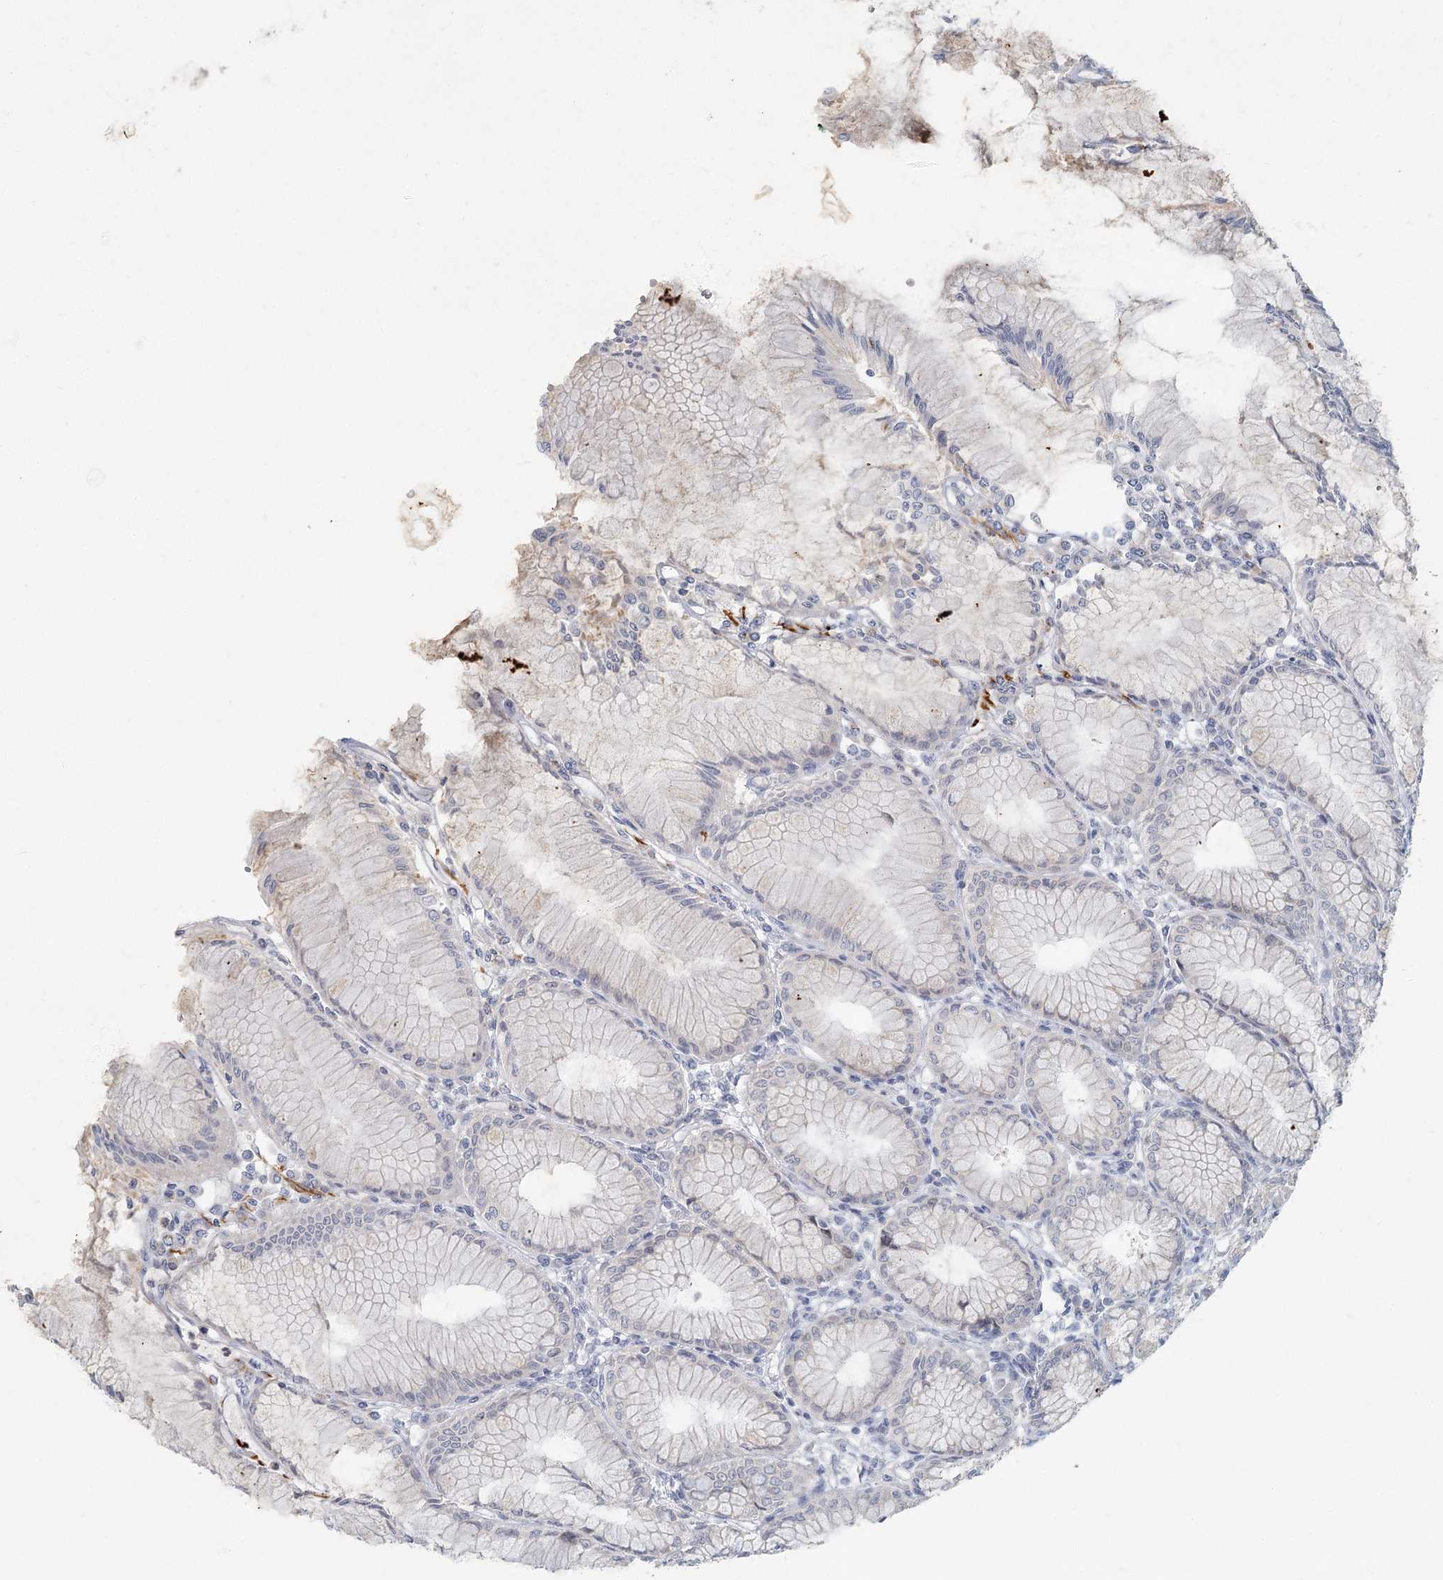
{"staining": {"intensity": "moderate", "quantity": "25%-75%", "location": "cytoplasmic/membranous"}, "tissue": "stomach", "cell_type": "Glandular cells", "image_type": "normal", "snomed": [{"axis": "morphology", "description": "Normal tissue, NOS"}, {"axis": "topography", "description": "Stomach"}], "caption": "Stomach stained with DAB immunohistochemistry (IHC) exhibits medium levels of moderate cytoplasmic/membranous positivity in approximately 25%-75% of glandular cells. (DAB IHC with brightfield microscopy, high magnification).", "gene": "FAM110C", "patient": {"sex": "female", "age": 57}}